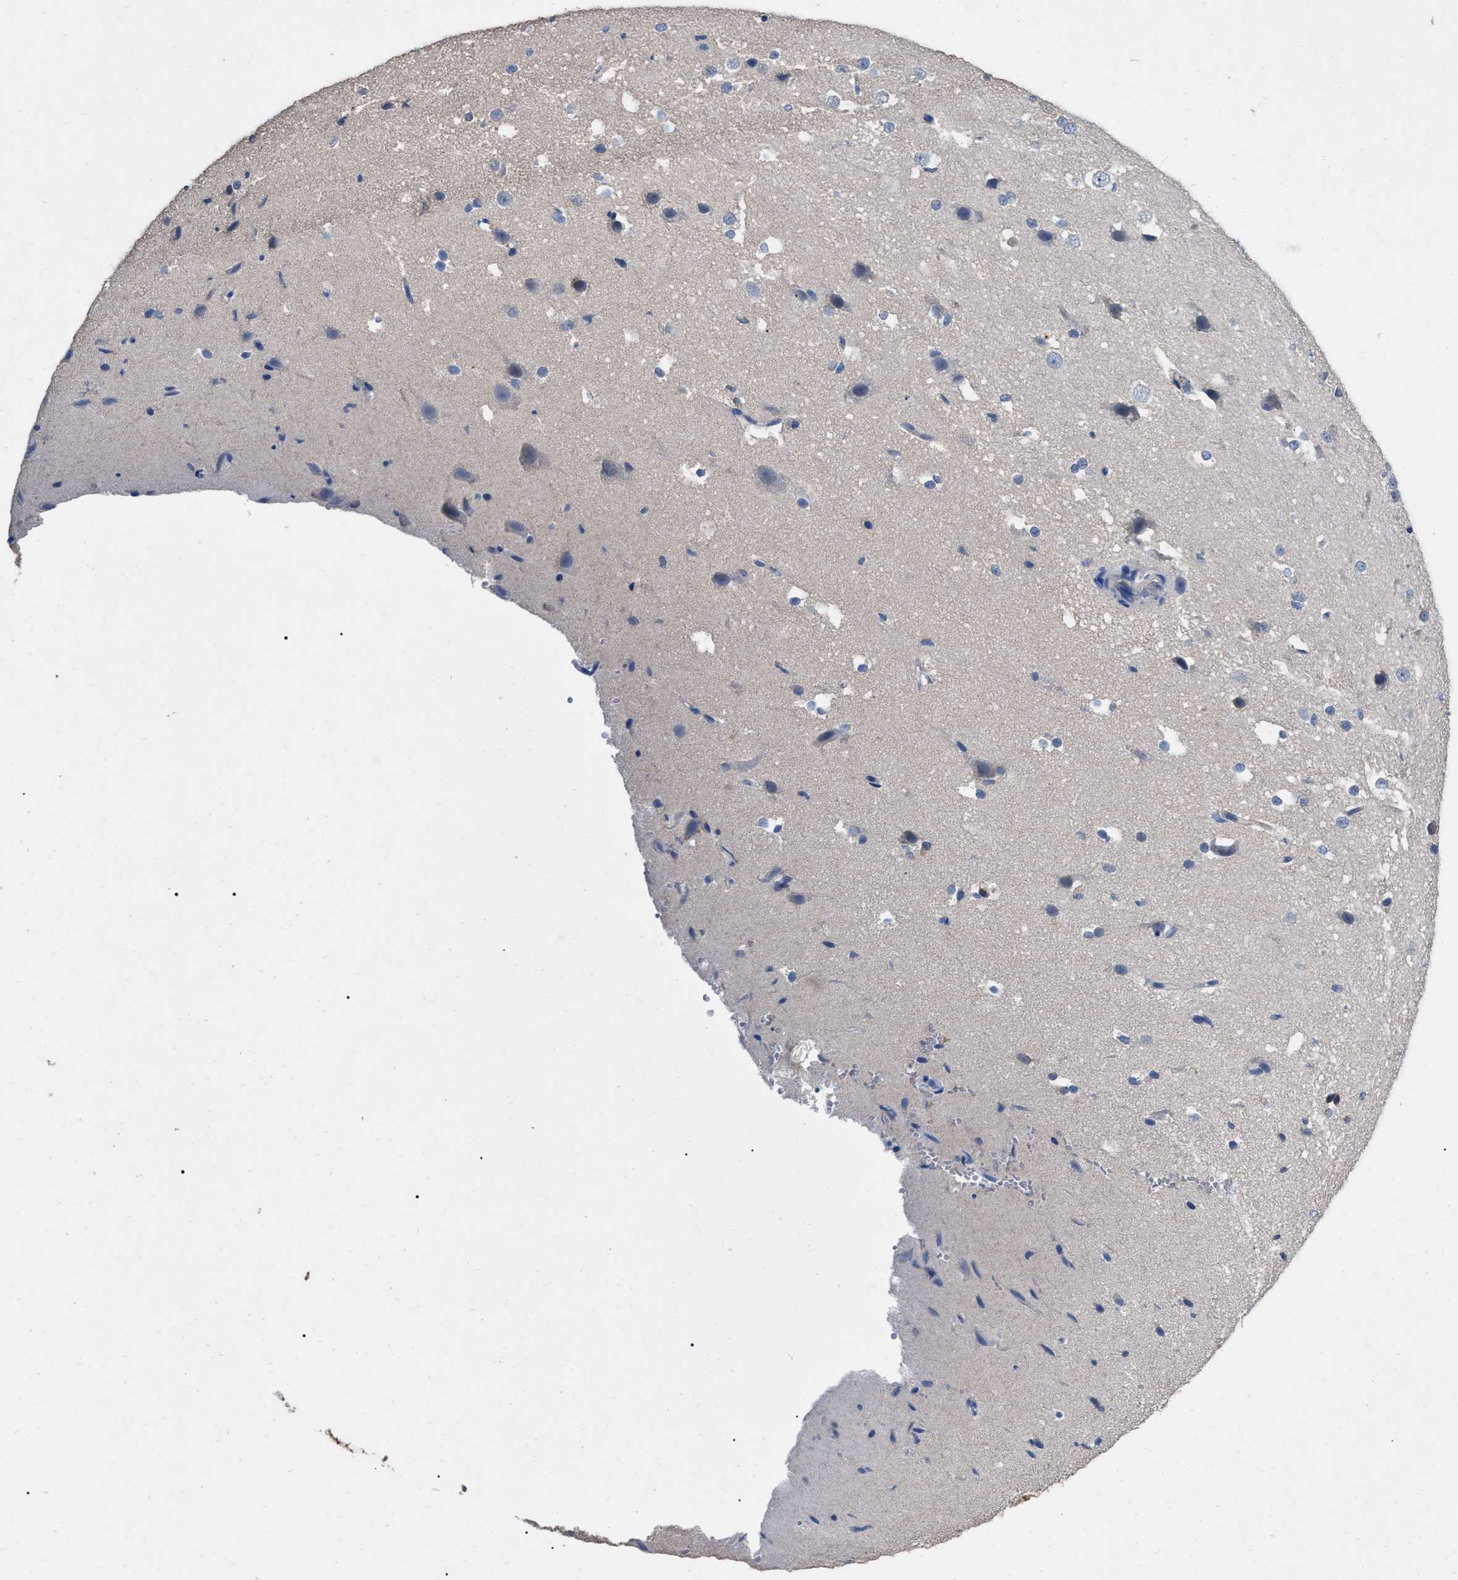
{"staining": {"intensity": "negative", "quantity": "none", "location": "none"}, "tissue": "cerebral cortex", "cell_type": "Endothelial cells", "image_type": "normal", "snomed": [{"axis": "morphology", "description": "Normal tissue, NOS"}, {"axis": "morphology", "description": "Developmental malformation"}, {"axis": "topography", "description": "Cerebral cortex"}], "caption": "An image of human cerebral cortex is negative for staining in endothelial cells. (DAB immunohistochemistry with hematoxylin counter stain).", "gene": "GPR179", "patient": {"sex": "female", "age": 30}}